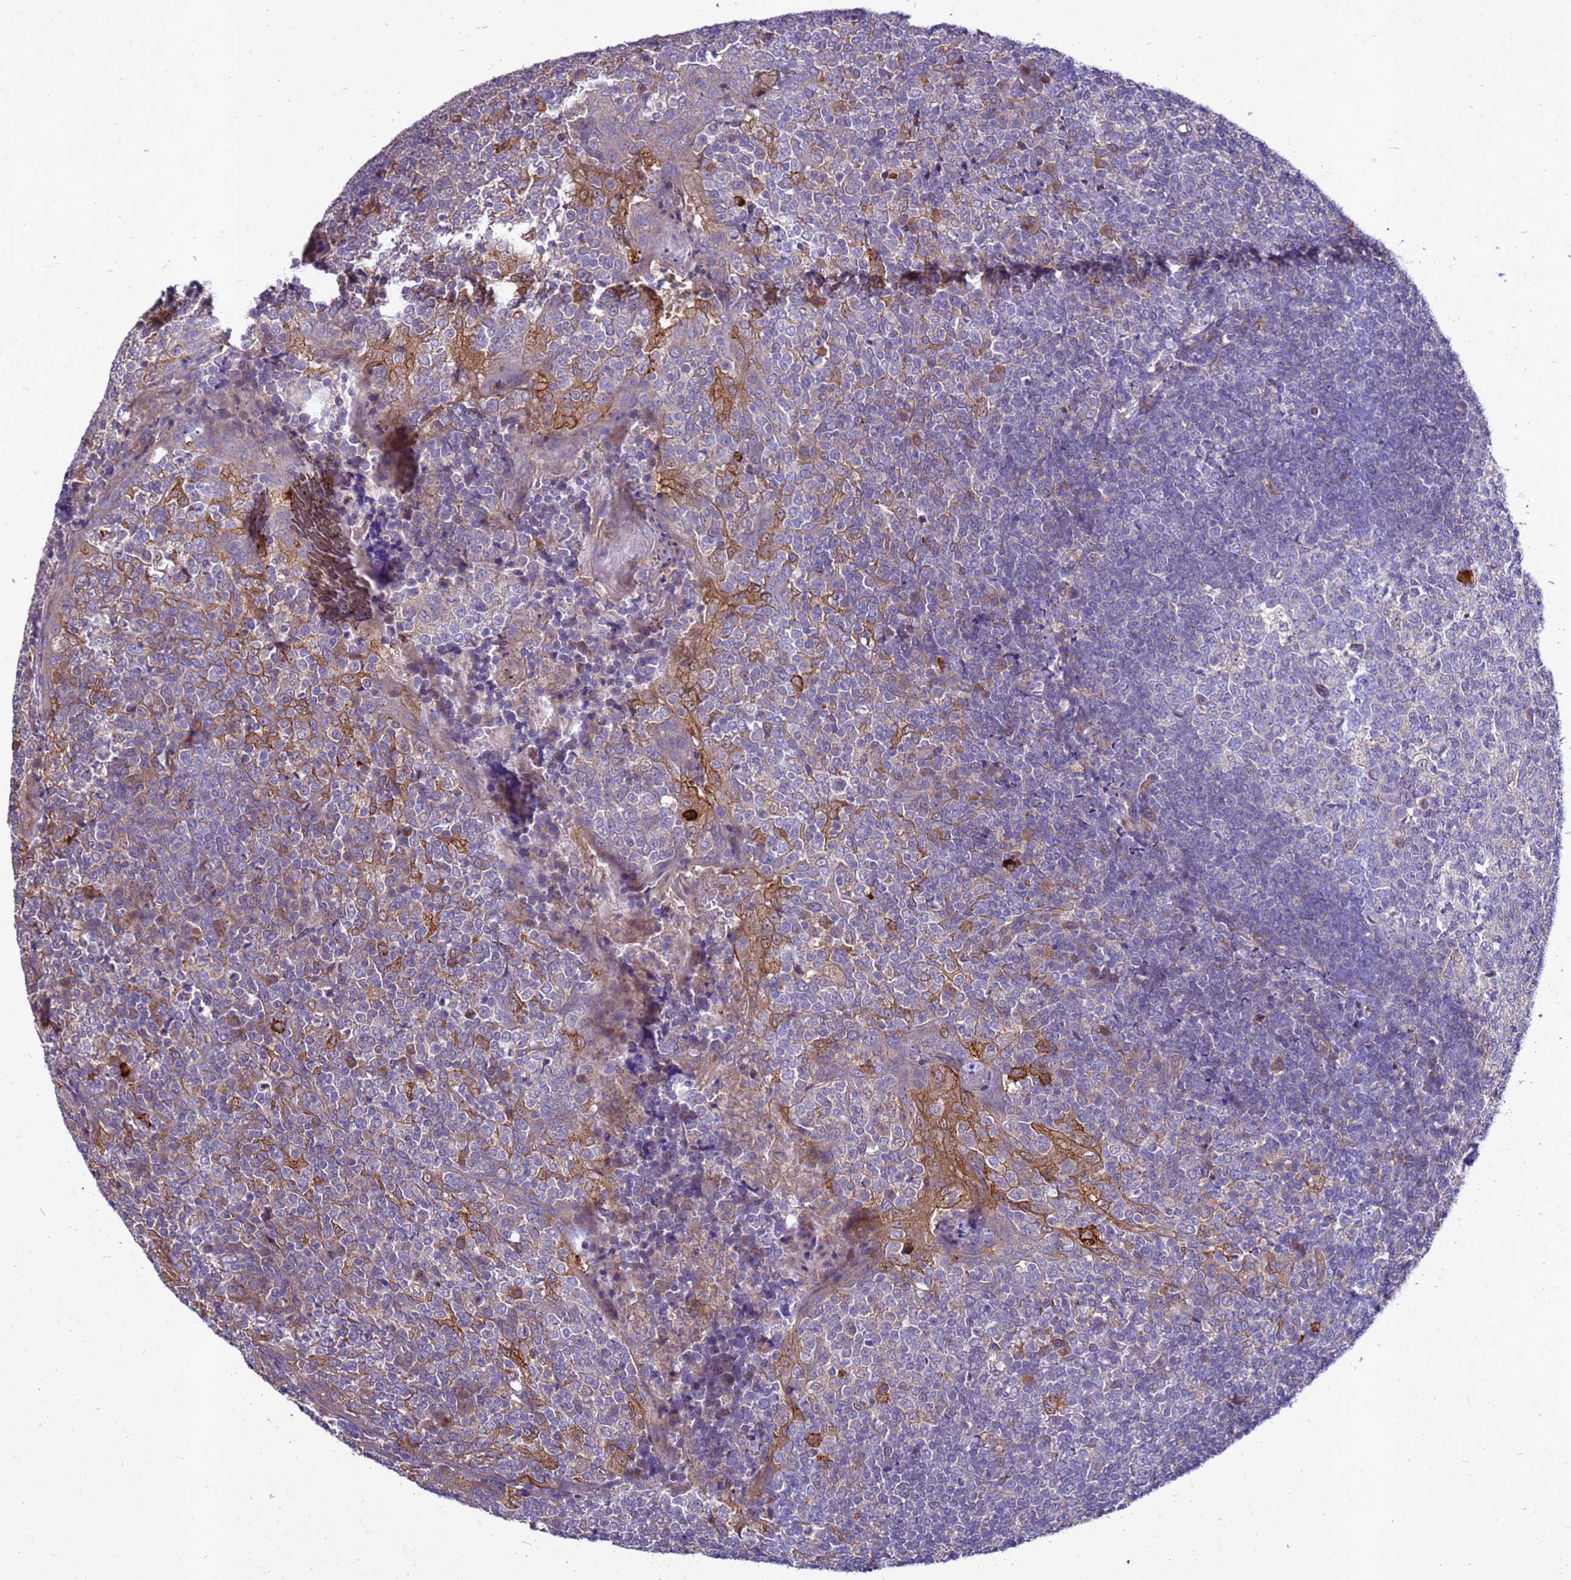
{"staining": {"intensity": "negative", "quantity": "none", "location": "none"}, "tissue": "tonsil", "cell_type": "Germinal center cells", "image_type": "normal", "snomed": [{"axis": "morphology", "description": "Normal tissue, NOS"}, {"axis": "topography", "description": "Tonsil"}], "caption": "Photomicrograph shows no significant protein positivity in germinal center cells of unremarkable tonsil. The staining was performed using DAB (3,3'-diaminobenzidine) to visualize the protein expression in brown, while the nuclei were stained in blue with hematoxylin (Magnification: 20x).", "gene": "RNF215", "patient": {"sex": "female", "age": 19}}